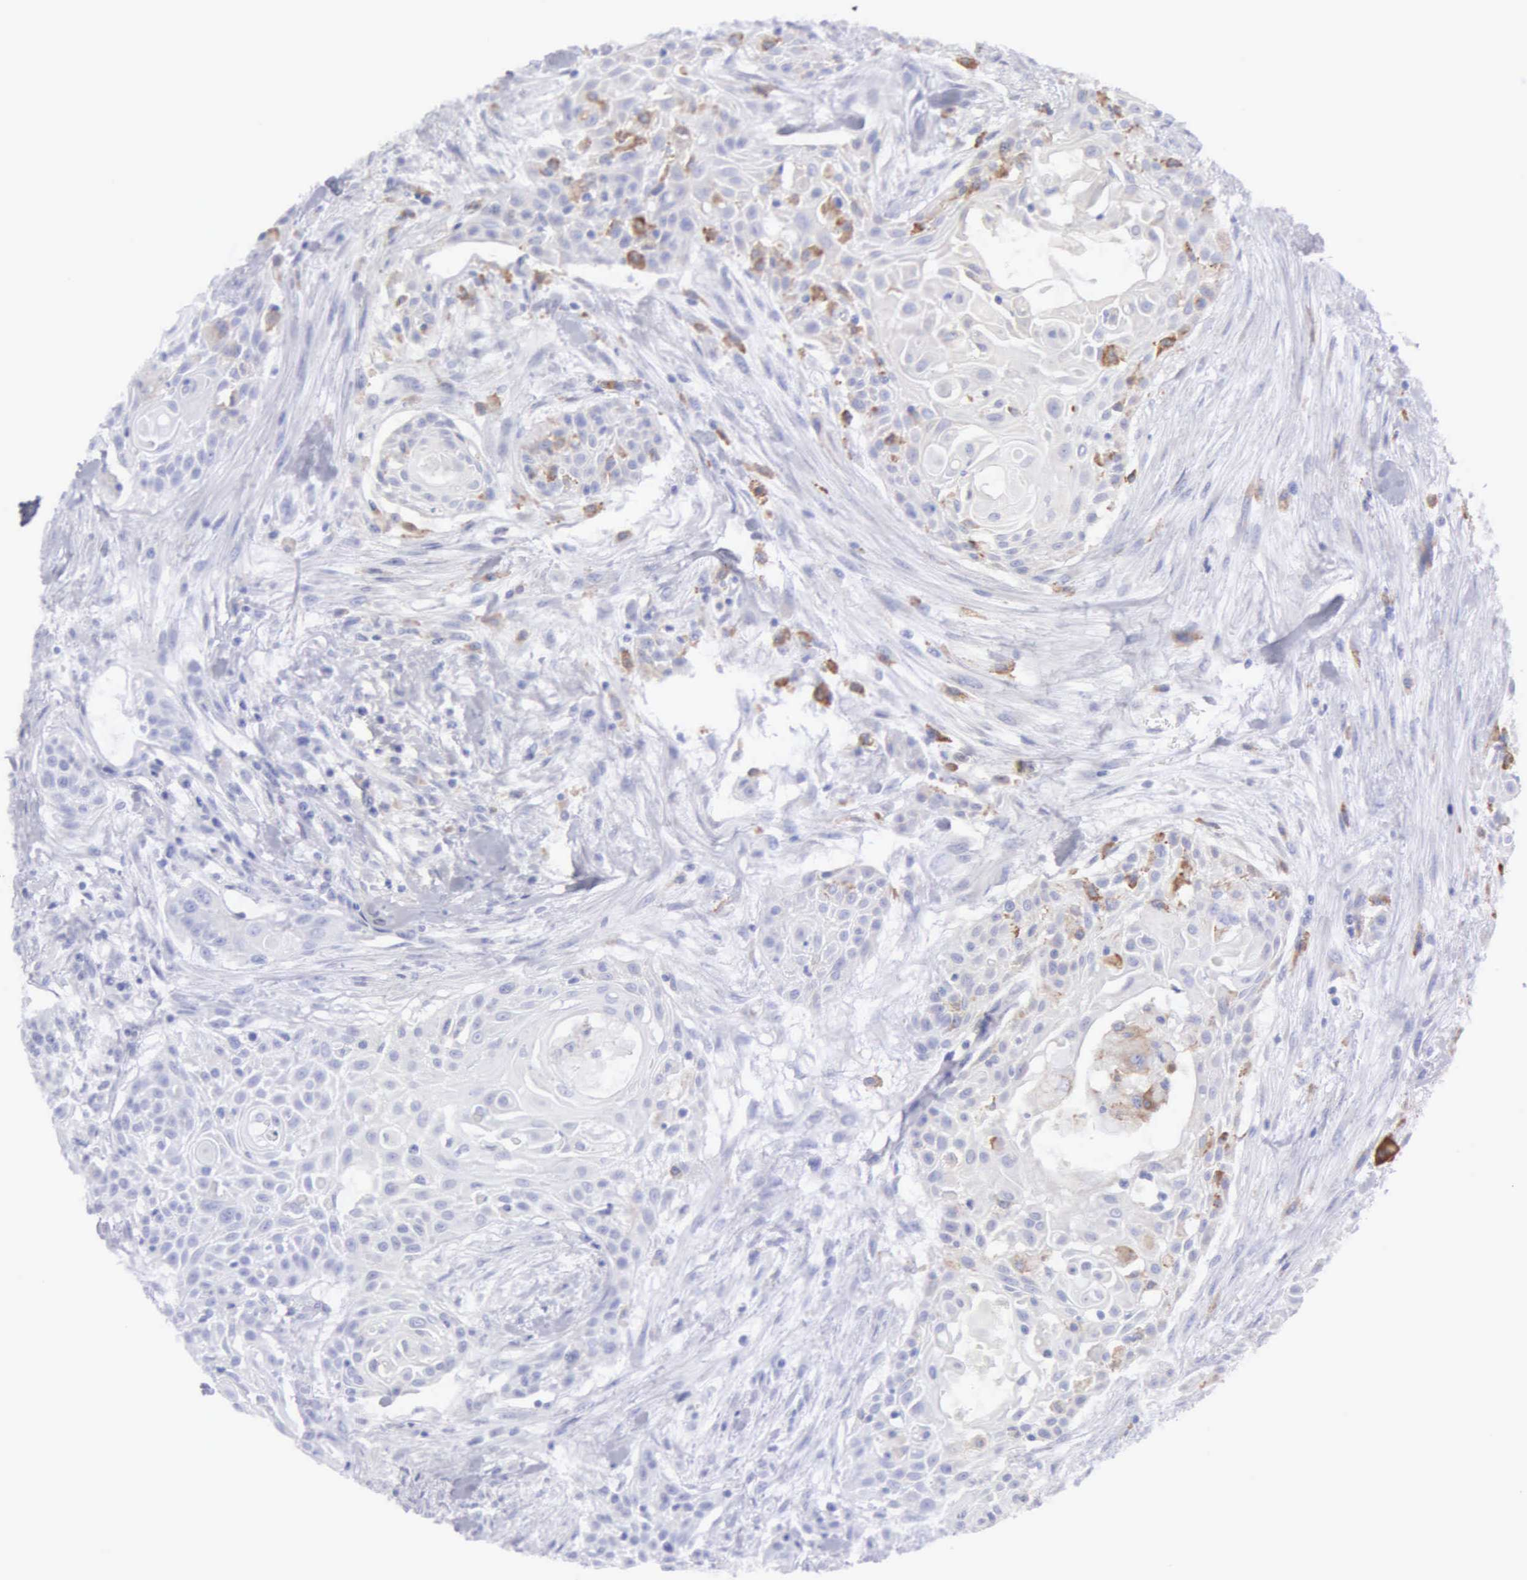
{"staining": {"intensity": "negative", "quantity": "none", "location": "none"}, "tissue": "head and neck cancer", "cell_type": "Tumor cells", "image_type": "cancer", "snomed": [{"axis": "morphology", "description": "Squamous cell carcinoma, NOS"}, {"axis": "morphology", "description": "Squamous cell carcinoma, metastatic, NOS"}, {"axis": "topography", "description": "Lymph node"}, {"axis": "topography", "description": "Salivary gland"}, {"axis": "topography", "description": "Head-Neck"}], "caption": "This is a image of IHC staining of head and neck cancer, which shows no staining in tumor cells. (Brightfield microscopy of DAB immunohistochemistry at high magnification).", "gene": "TYRP1", "patient": {"sex": "female", "age": 74}}